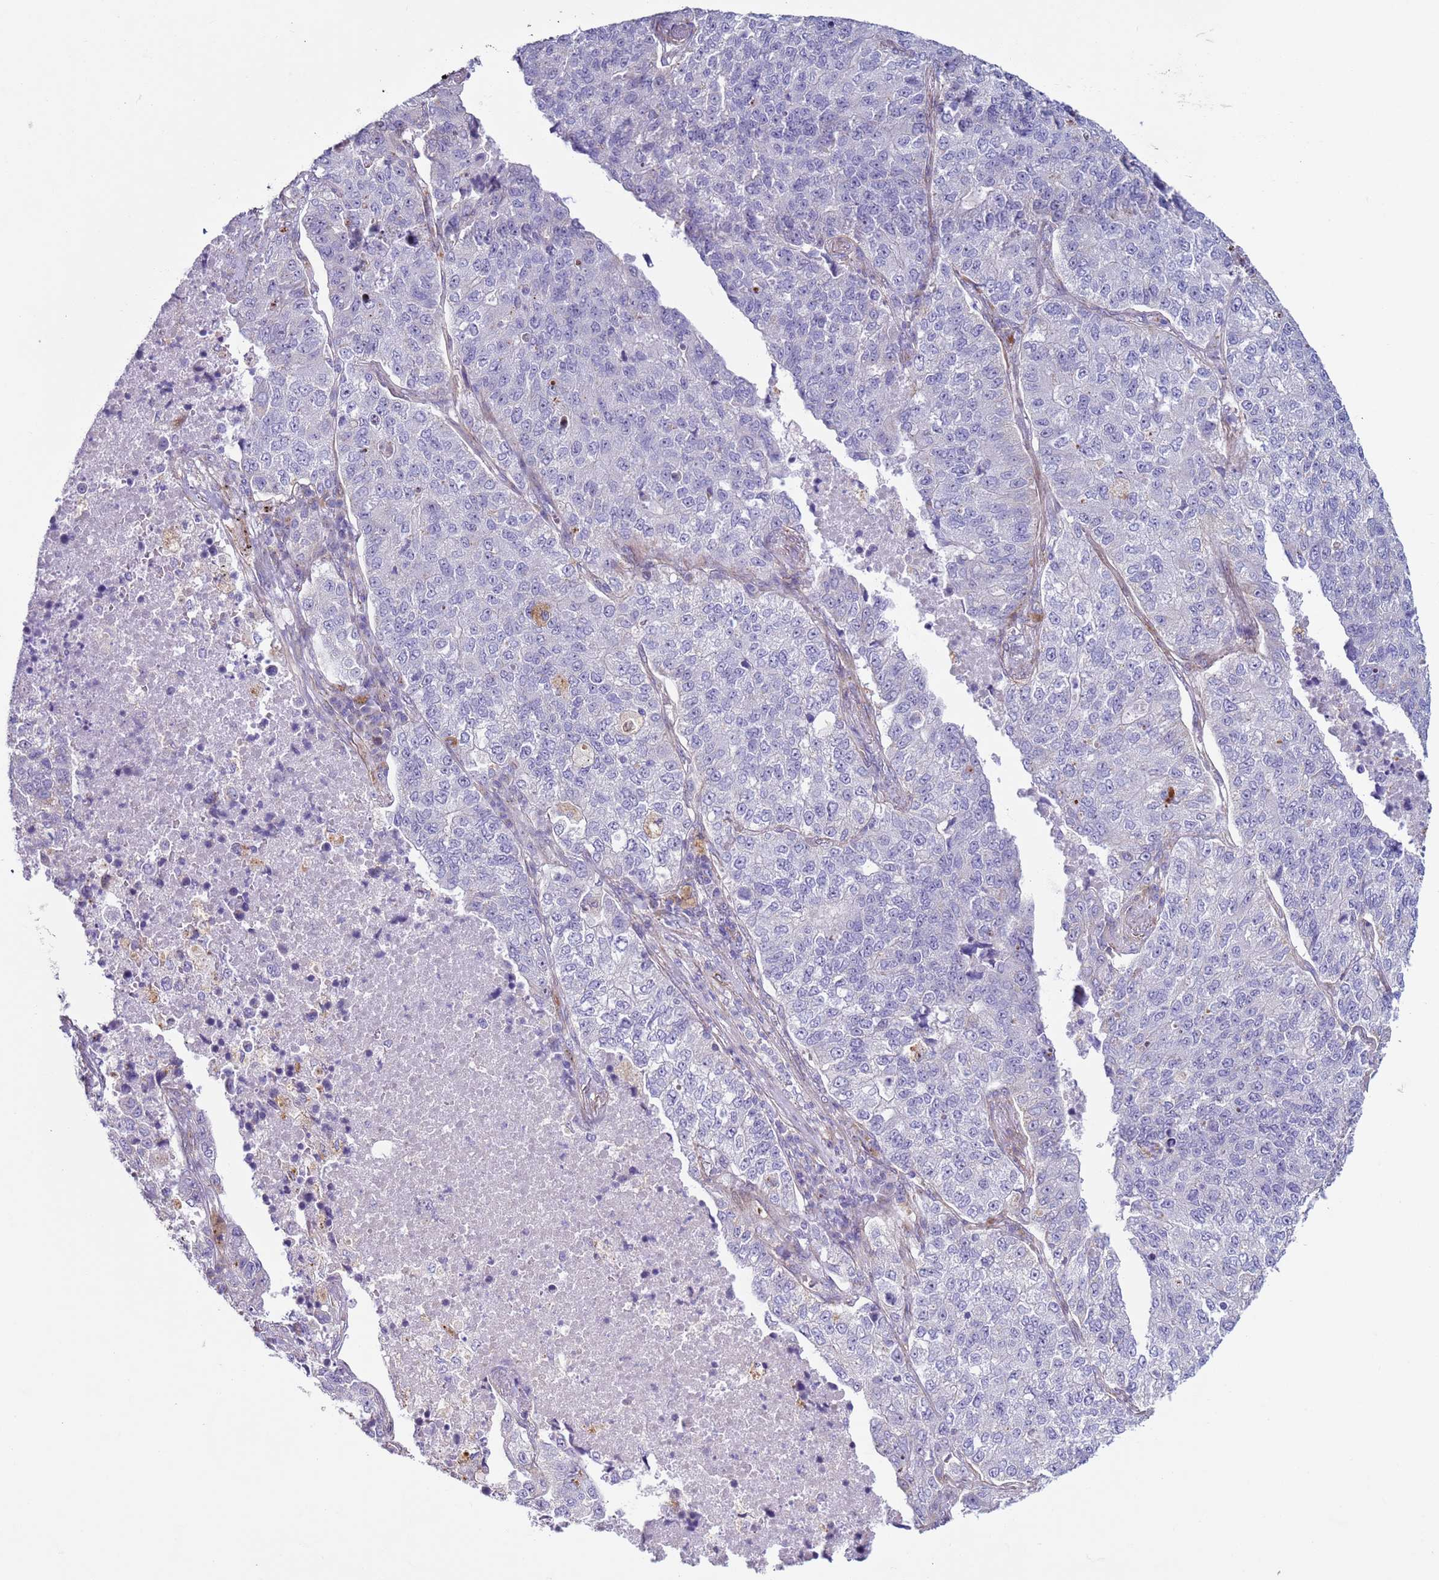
{"staining": {"intensity": "negative", "quantity": "none", "location": "none"}, "tissue": "lung cancer", "cell_type": "Tumor cells", "image_type": "cancer", "snomed": [{"axis": "morphology", "description": "Adenocarcinoma, NOS"}, {"axis": "topography", "description": "Lung"}], "caption": "This photomicrograph is of lung cancer (adenocarcinoma) stained with immunohistochemistry (IHC) to label a protein in brown with the nuclei are counter-stained blue. There is no positivity in tumor cells.", "gene": "HEATR1", "patient": {"sex": "male", "age": 49}}